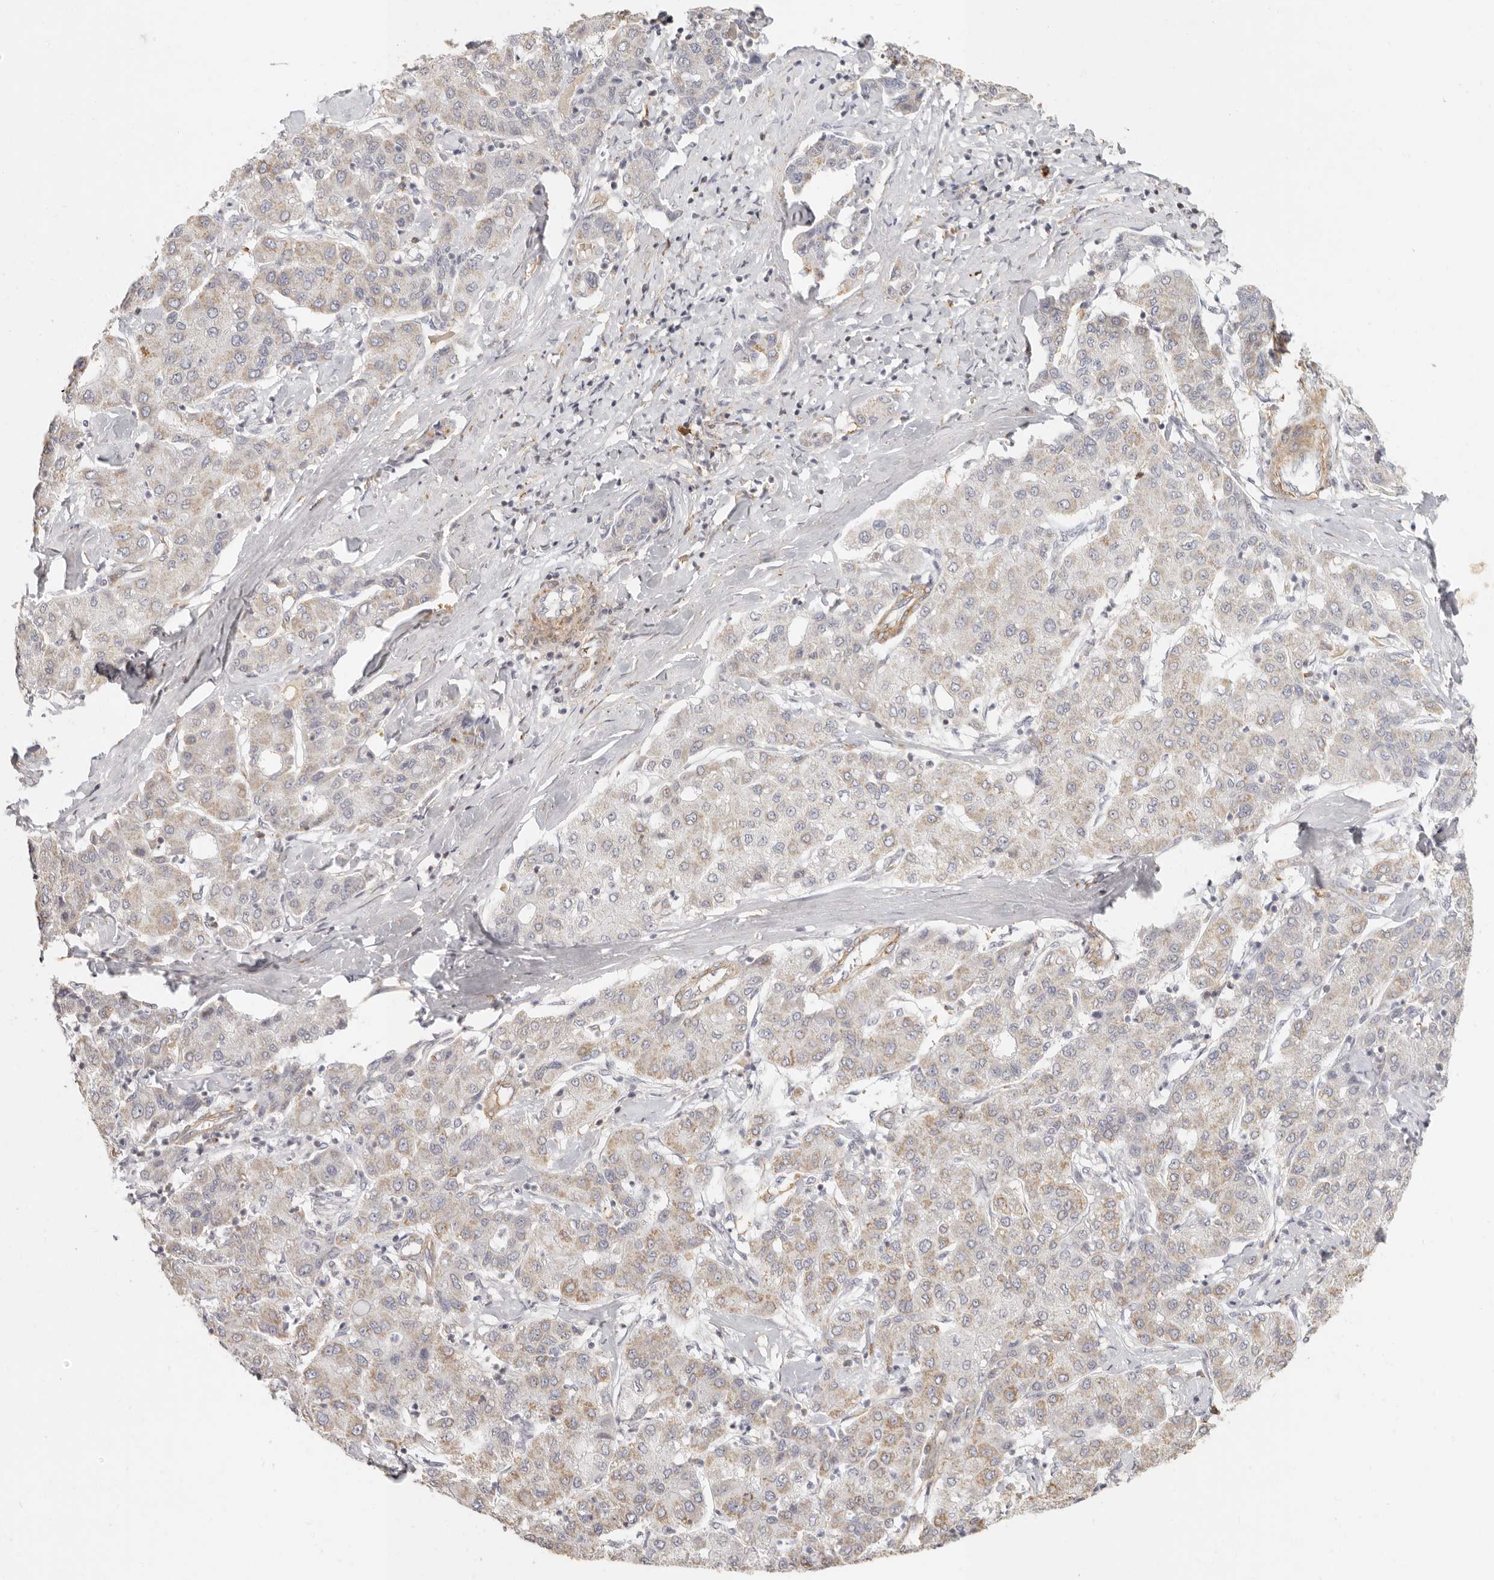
{"staining": {"intensity": "weak", "quantity": "25%-75%", "location": "cytoplasmic/membranous"}, "tissue": "liver cancer", "cell_type": "Tumor cells", "image_type": "cancer", "snomed": [{"axis": "morphology", "description": "Carcinoma, Hepatocellular, NOS"}, {"axis": "topography", "description": "Liver"}], "caption": "High-magnification brightfield microscopy of liver cancer (hepatocellular carcinoma) stained with DAB (3,3'-diaminobenzidine) (brown) and counterstained with hematoxylin (blue). tumor cells exhibit weak cytoplasmic/membranous expression is identified in approximately25%-75% of cells.", "gene": "NIBAN1", "patient": {"sex": "male", "age": 65}}